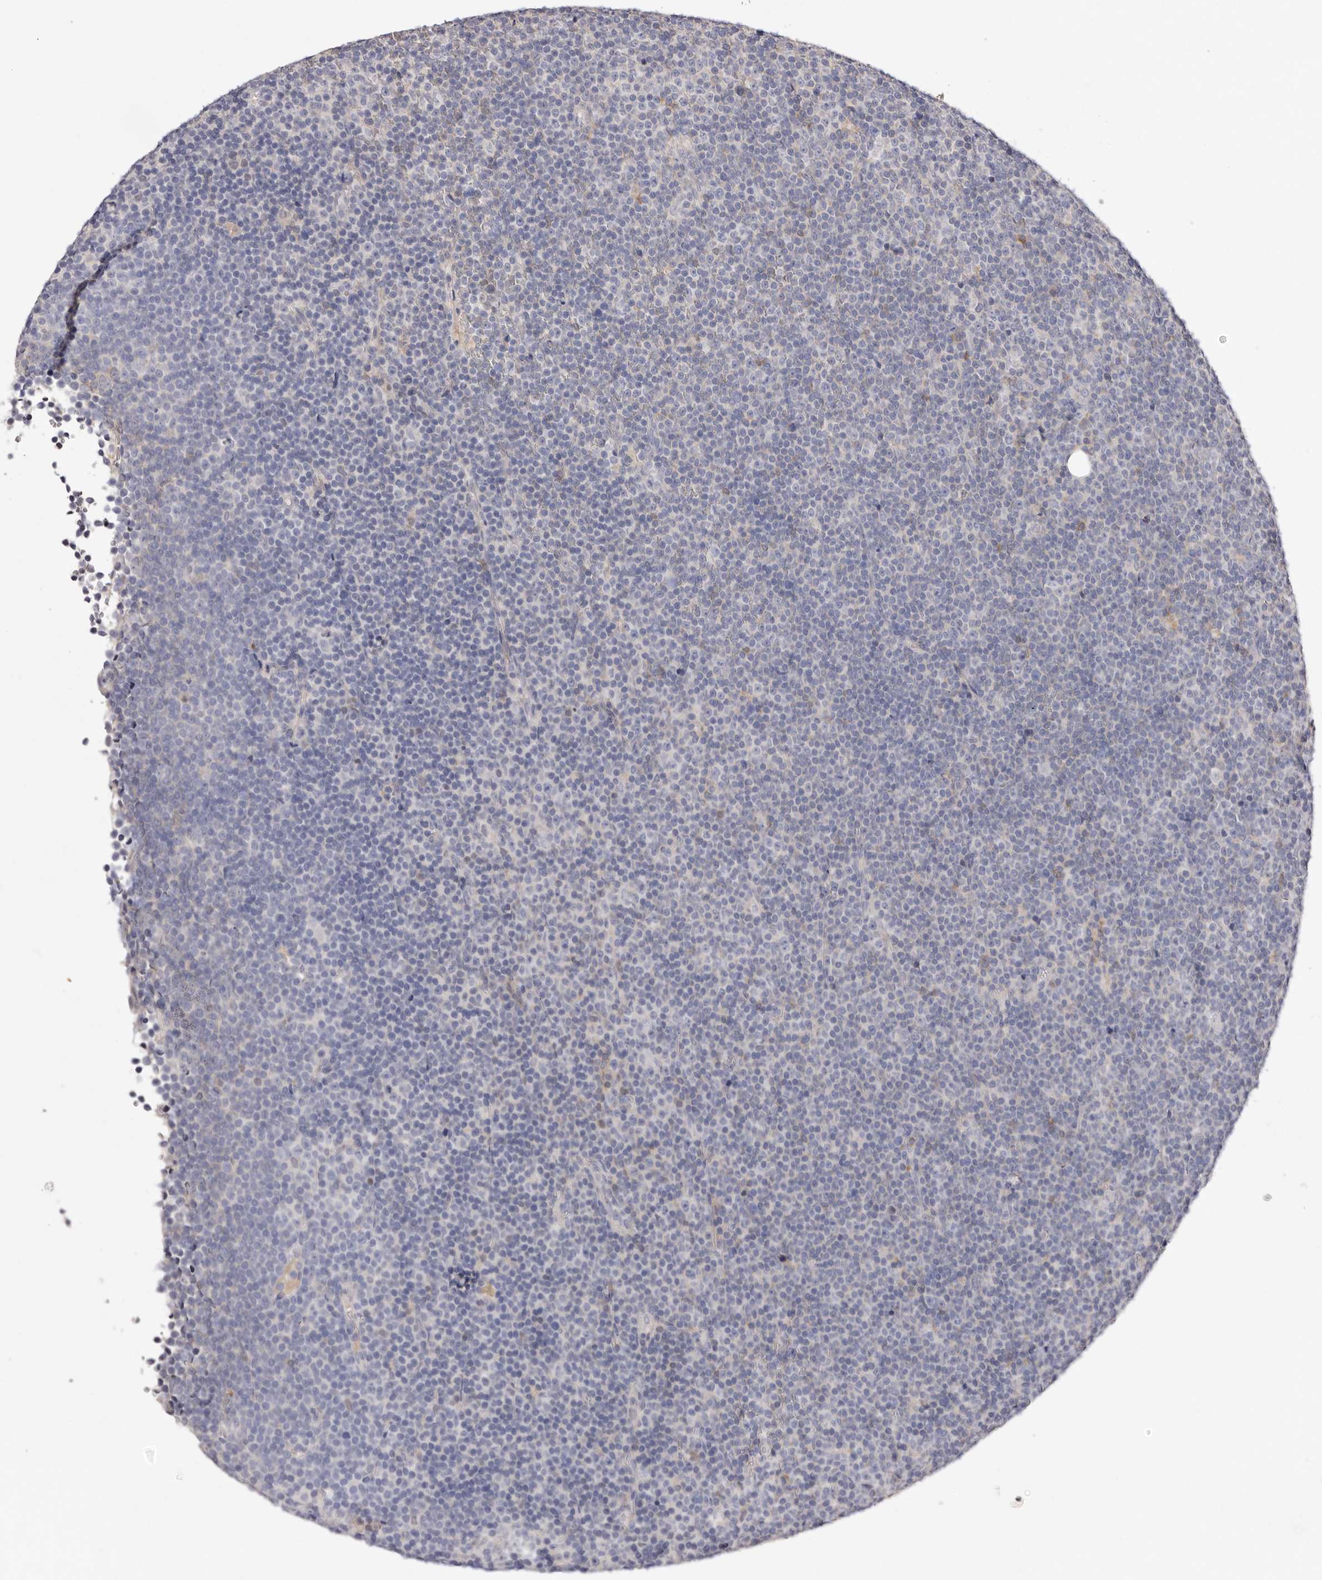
{"staining": {"intensity": "negative", "quantity": "none", "location": "none"}, "tissue": "lymphoma", "cell_type": "Tumor cells", "image_type": "cancer", "snomed": [{"axis": "morphology", "description": "Malignant lymphoma, non-Hodgkin's type, Low grade"}, {"axis": "topography", "description": "Lymph node"}], "caption": "IHC micrograph of neoplastic tissue: malignant lymphoma, non-Hodgkin's type (low-grade) stained with DAB exhibits no significant protein expression in tumor cells.", "gene": "S1PR5", "patient": {"sex": "female", "age": 67}}